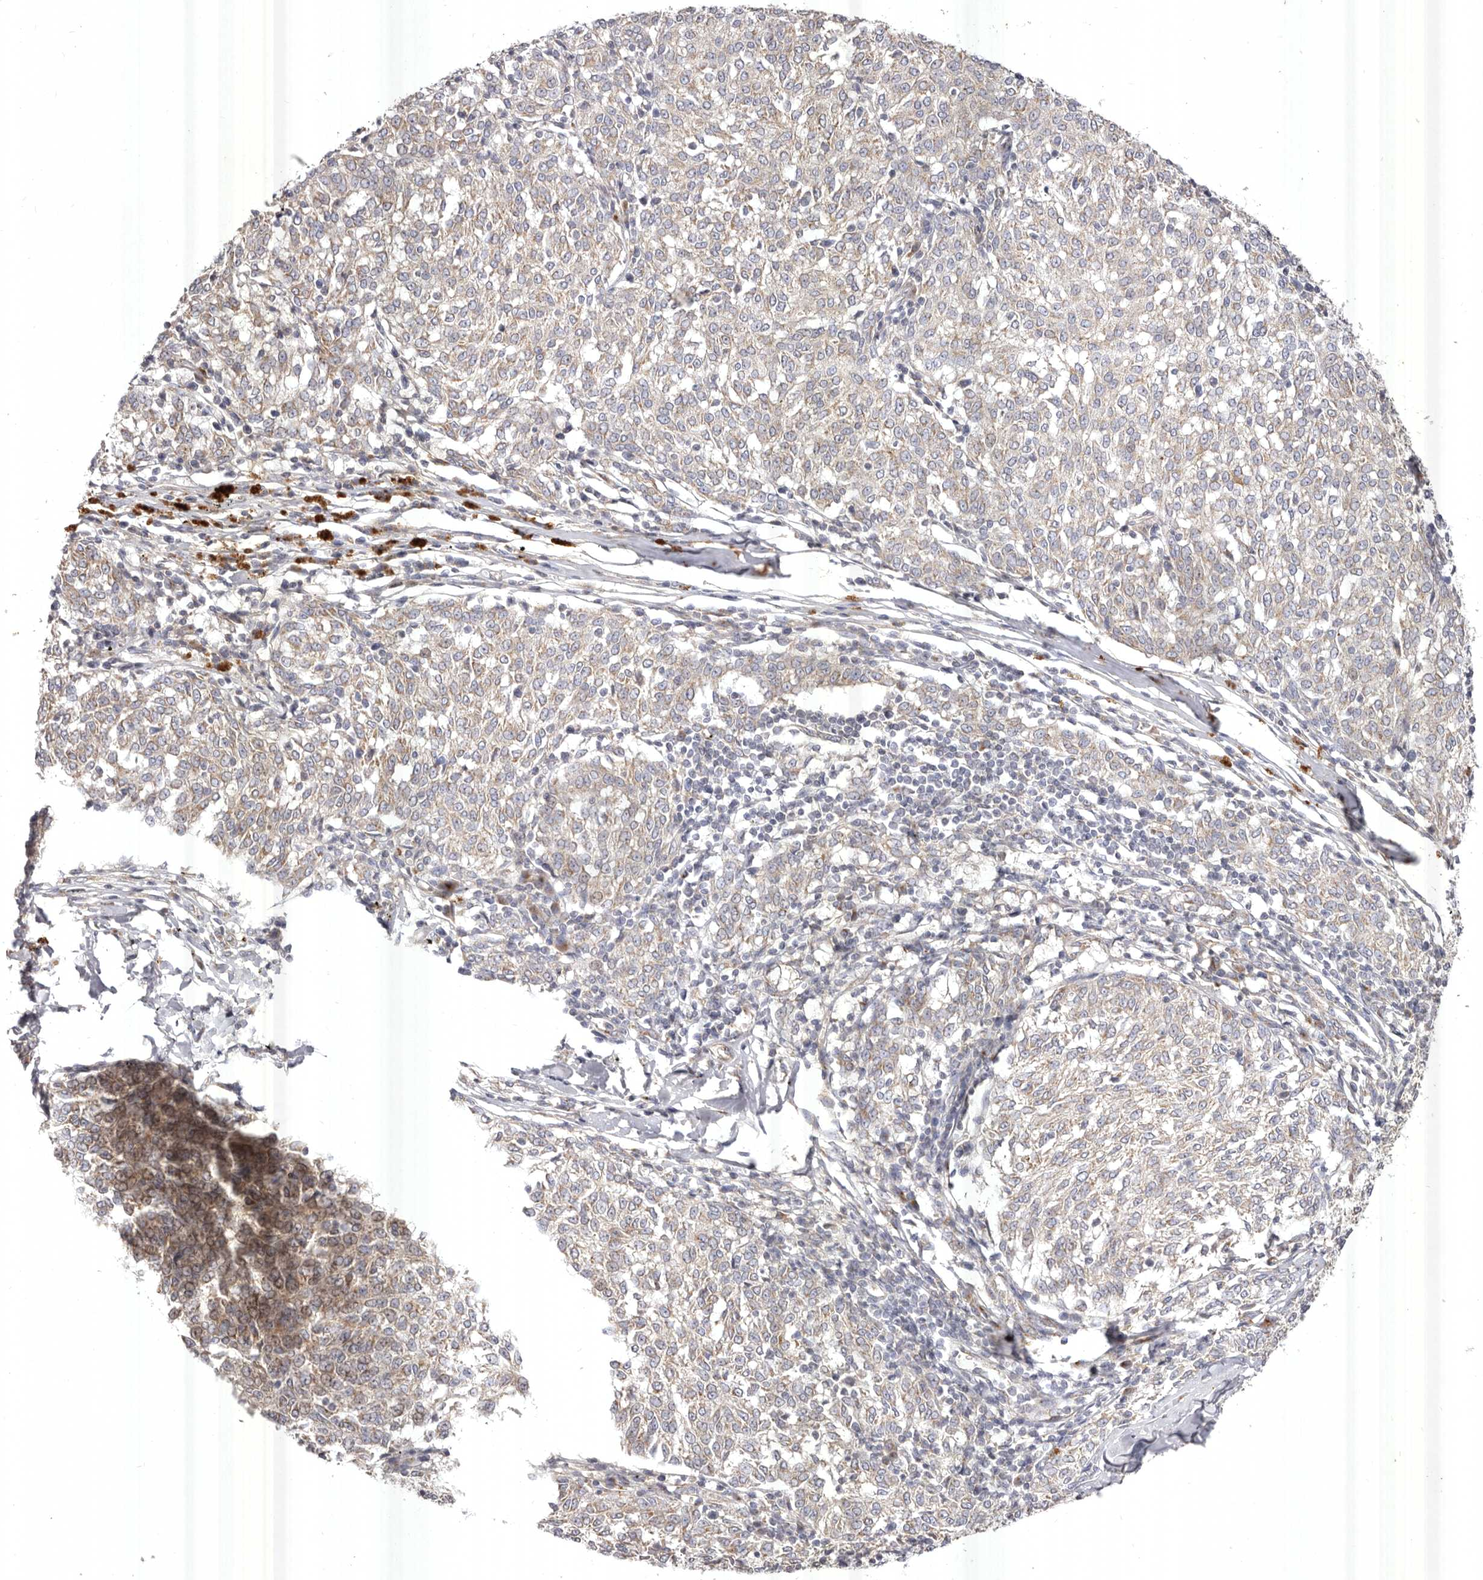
{"staining": {"intensity": "negative", "quantity": "none", "location": "none"}, "tissue": "melanoma", "cell_type": "Tumor cells", "image_type": "cancer", "snomed": [{"axis": "morphology", "description": "Malignant melanoma, NOS"}, {"axis": "topography", "description": "Skin"}], "caption": "Melanoma was stained to show a protein in brown. There is no significant staining in tumor cells.", "gene": "USP24", "patient": {"sex": "female", "age": 72}}